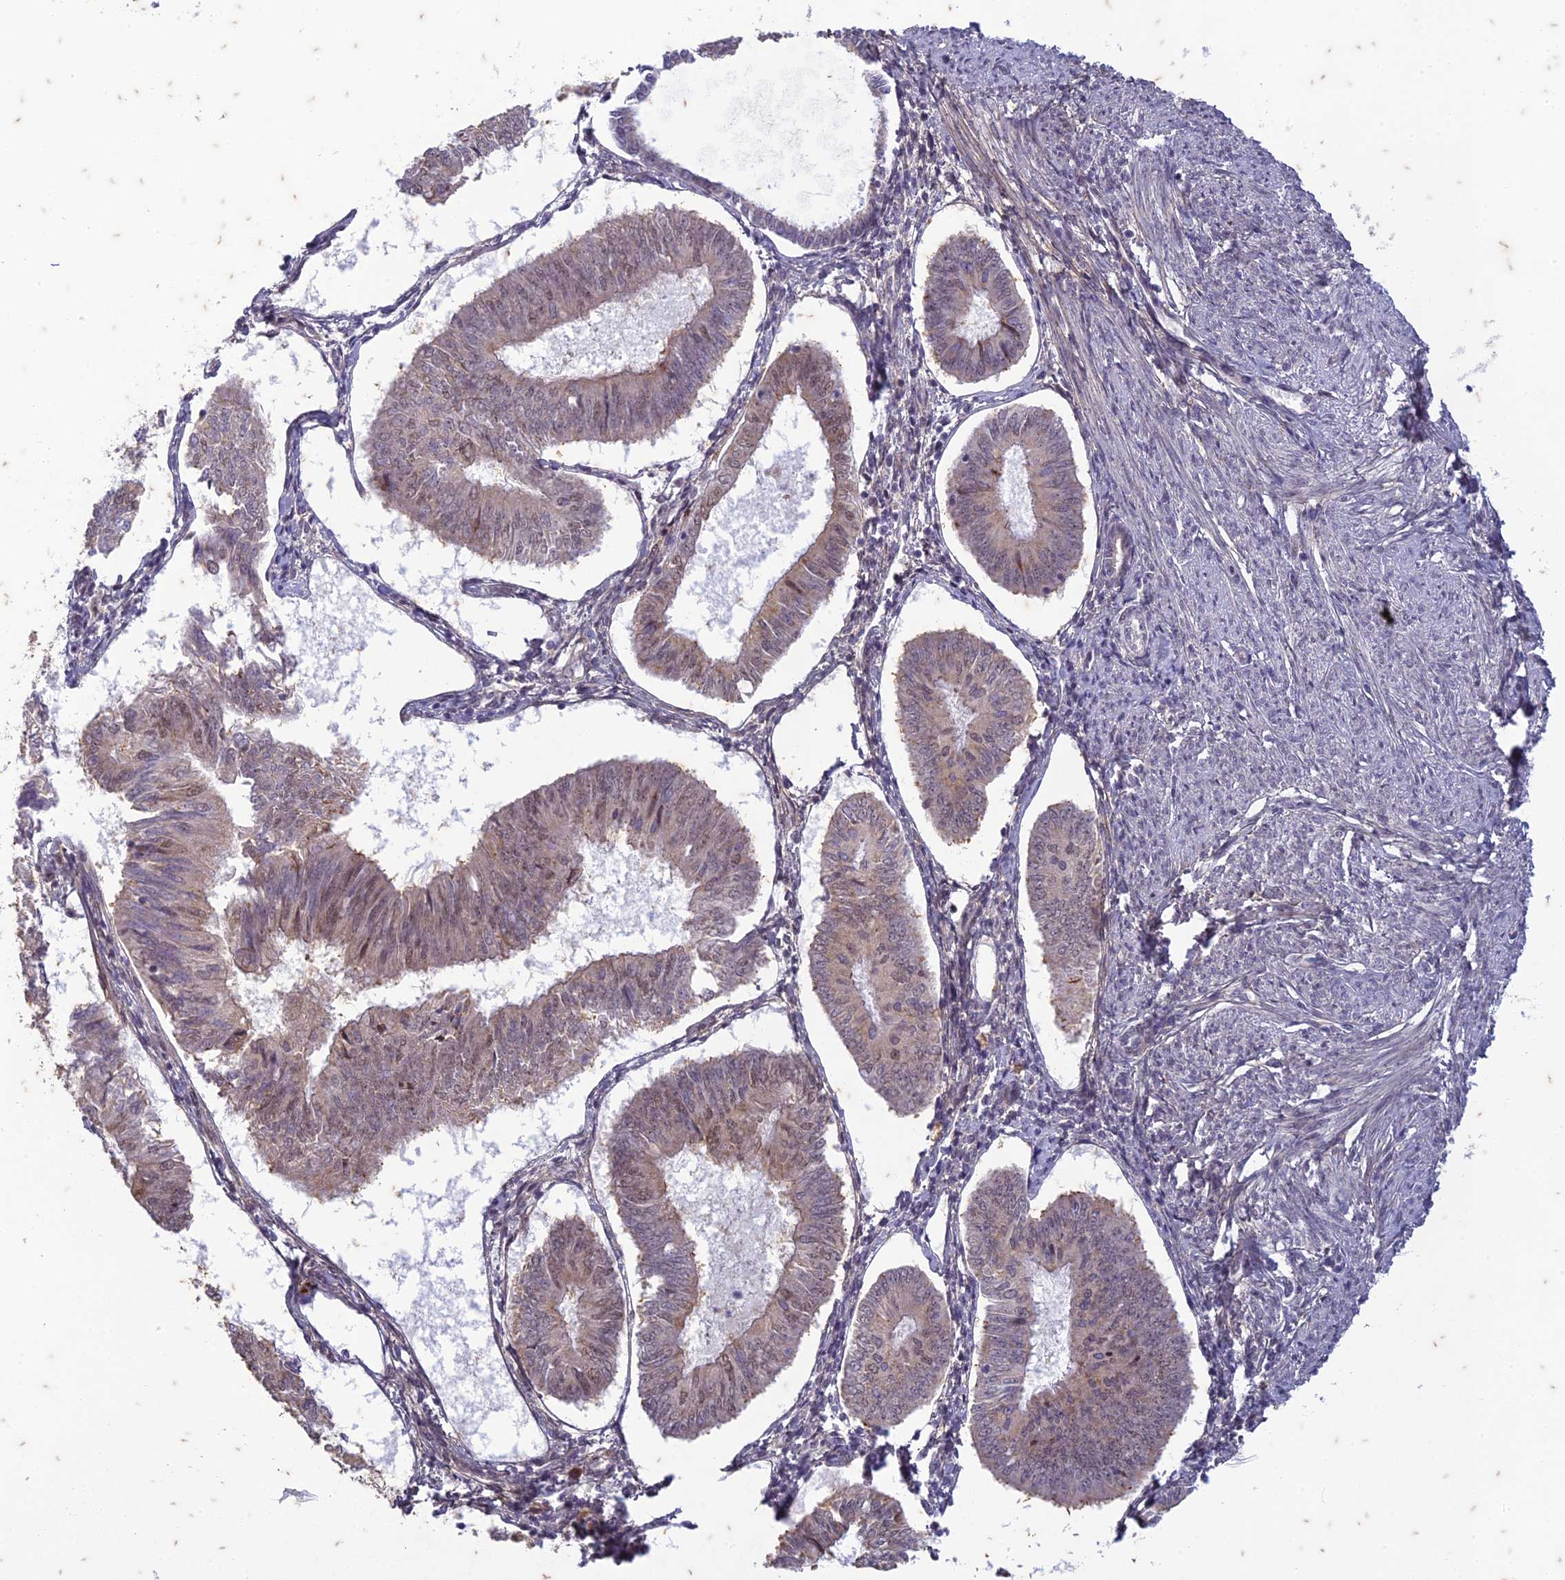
{"staining": {"intensity": "weak", "quantity": "25%-75%", "location": "nuclear"}, "tissue": "endometrial cancer", "cell_type": "Tumor cells", "image_type": "cancer", "snomed": [{"axis": "morphology", "description": "Adenocarcinoma, NOS"}, {"axis": "topography", "description": "Endometrium"}], "caption": "A high-resolution photomicrograph shows immunohistochemistry (IHC) staining of endometrial adenocarcinoma, which reveals weak nuclear expression in about 25%-75% of tumor cells.", "gene": "PABPN1L", "patient": {"sex": "female", "age": 58}}